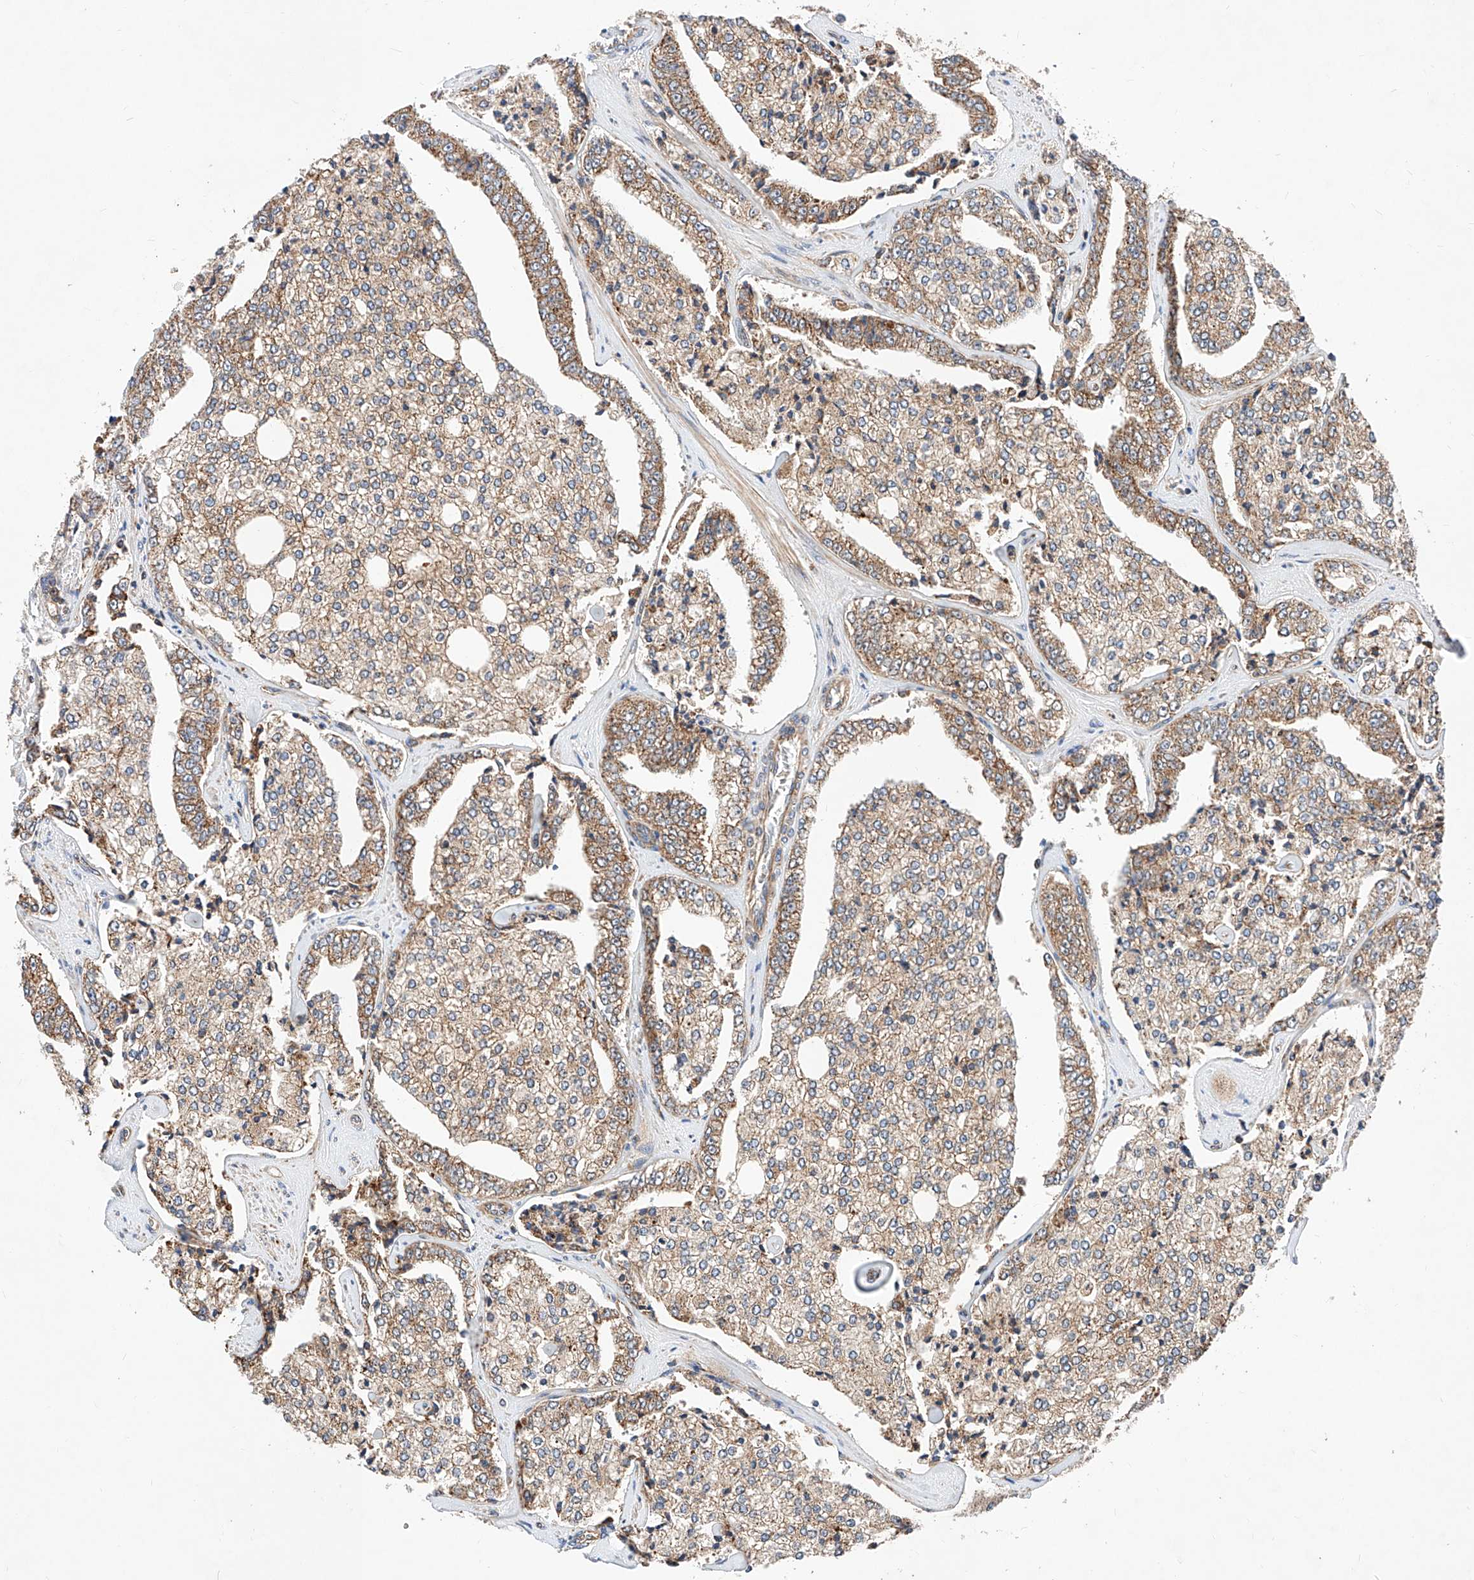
{"staining": {"intensity": "moderate", "quantity": ">75%", "location": "cytoplasmic/membranous"}, "tissue": "prostate cancer", "cell_type": "Tumor cells", "image_type": "cancer", "snomed": [{"axis": "morphology", "description": "Adenocarcinoma, High grade"}, {"axis": "topography", "description": "Prostate"}], "caption": "Immunohistochemistry photomicrograph of neoplastic tissue: human prostate cancer (high-grade adenocarcinoma) stained using immunohistochemistry reveals medium levels of moderate protein expression localized specifically in the cytoplasmic/membranous of tumor cells, appearing as a cytoplasmic/membranous brown color.", "gene": "NR1D1", "patient": {"sex": "male", "age": 71}}